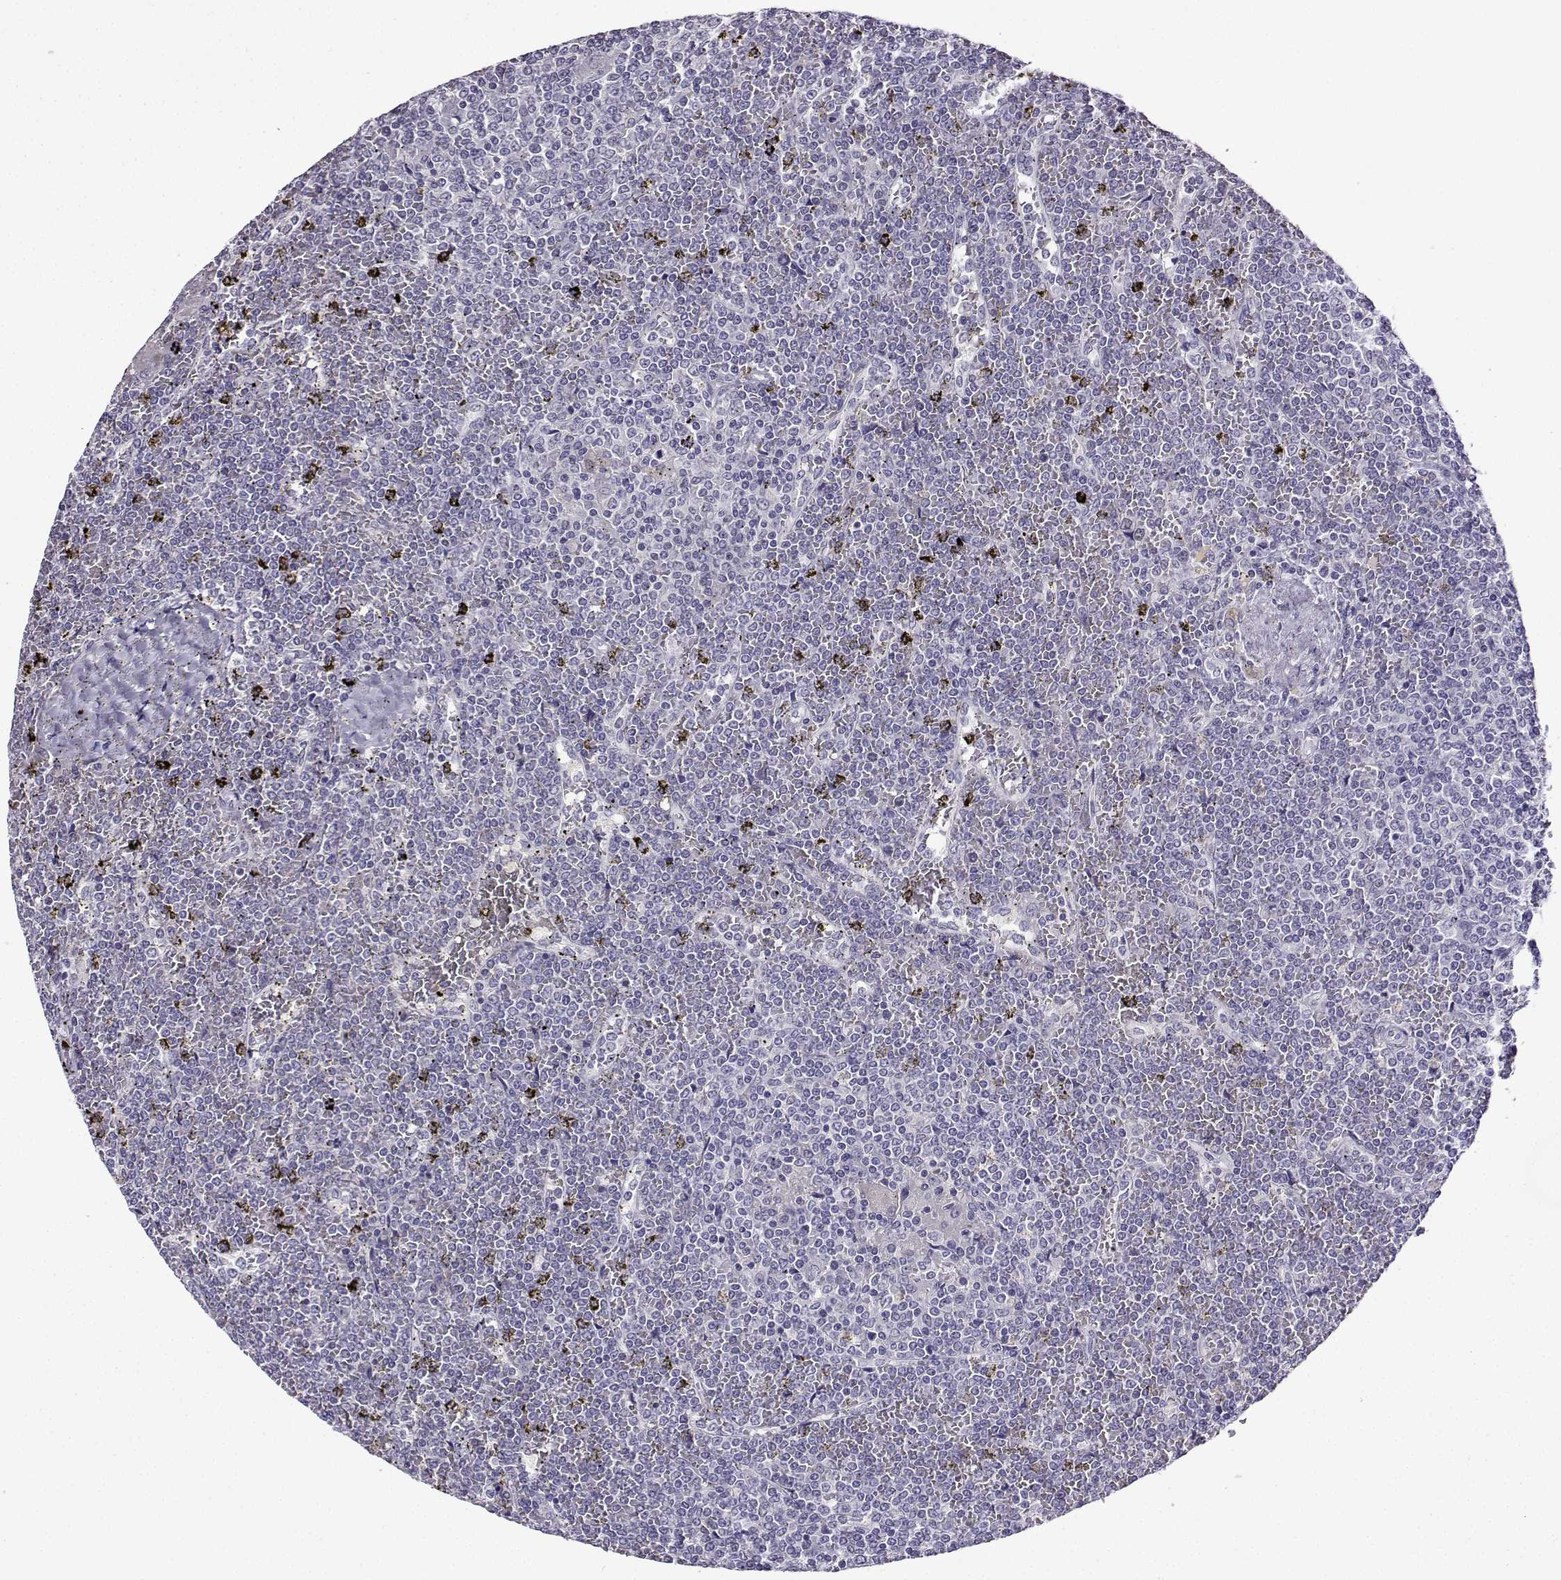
{"staining": {"intensity": "negative", "quantity": "none", "location": "none"}, "tissue": "lymphoma", "cell_type": "Tumor cells", "image_type": "cancer", "snomed": [{"axis": "morphology", "description": "Malignant lymphoma, non-Hodgkin's type, Low grade"}, {"axis": "topography", "description": "Spleen"}], "caption": "High magnification brightfield microscopy of low-grade malignant lymphoma, non-Hodgkin's type stained with DAB (brown) and counterstained with hematoxylin (blue): tumor cells show no significant expression. (DAB immunohistochemistry (IHC) visualized using brightfield microscopy, high magnification).", "gene": "LRFN2", "patient": {"sex": "female", "age": 19}}